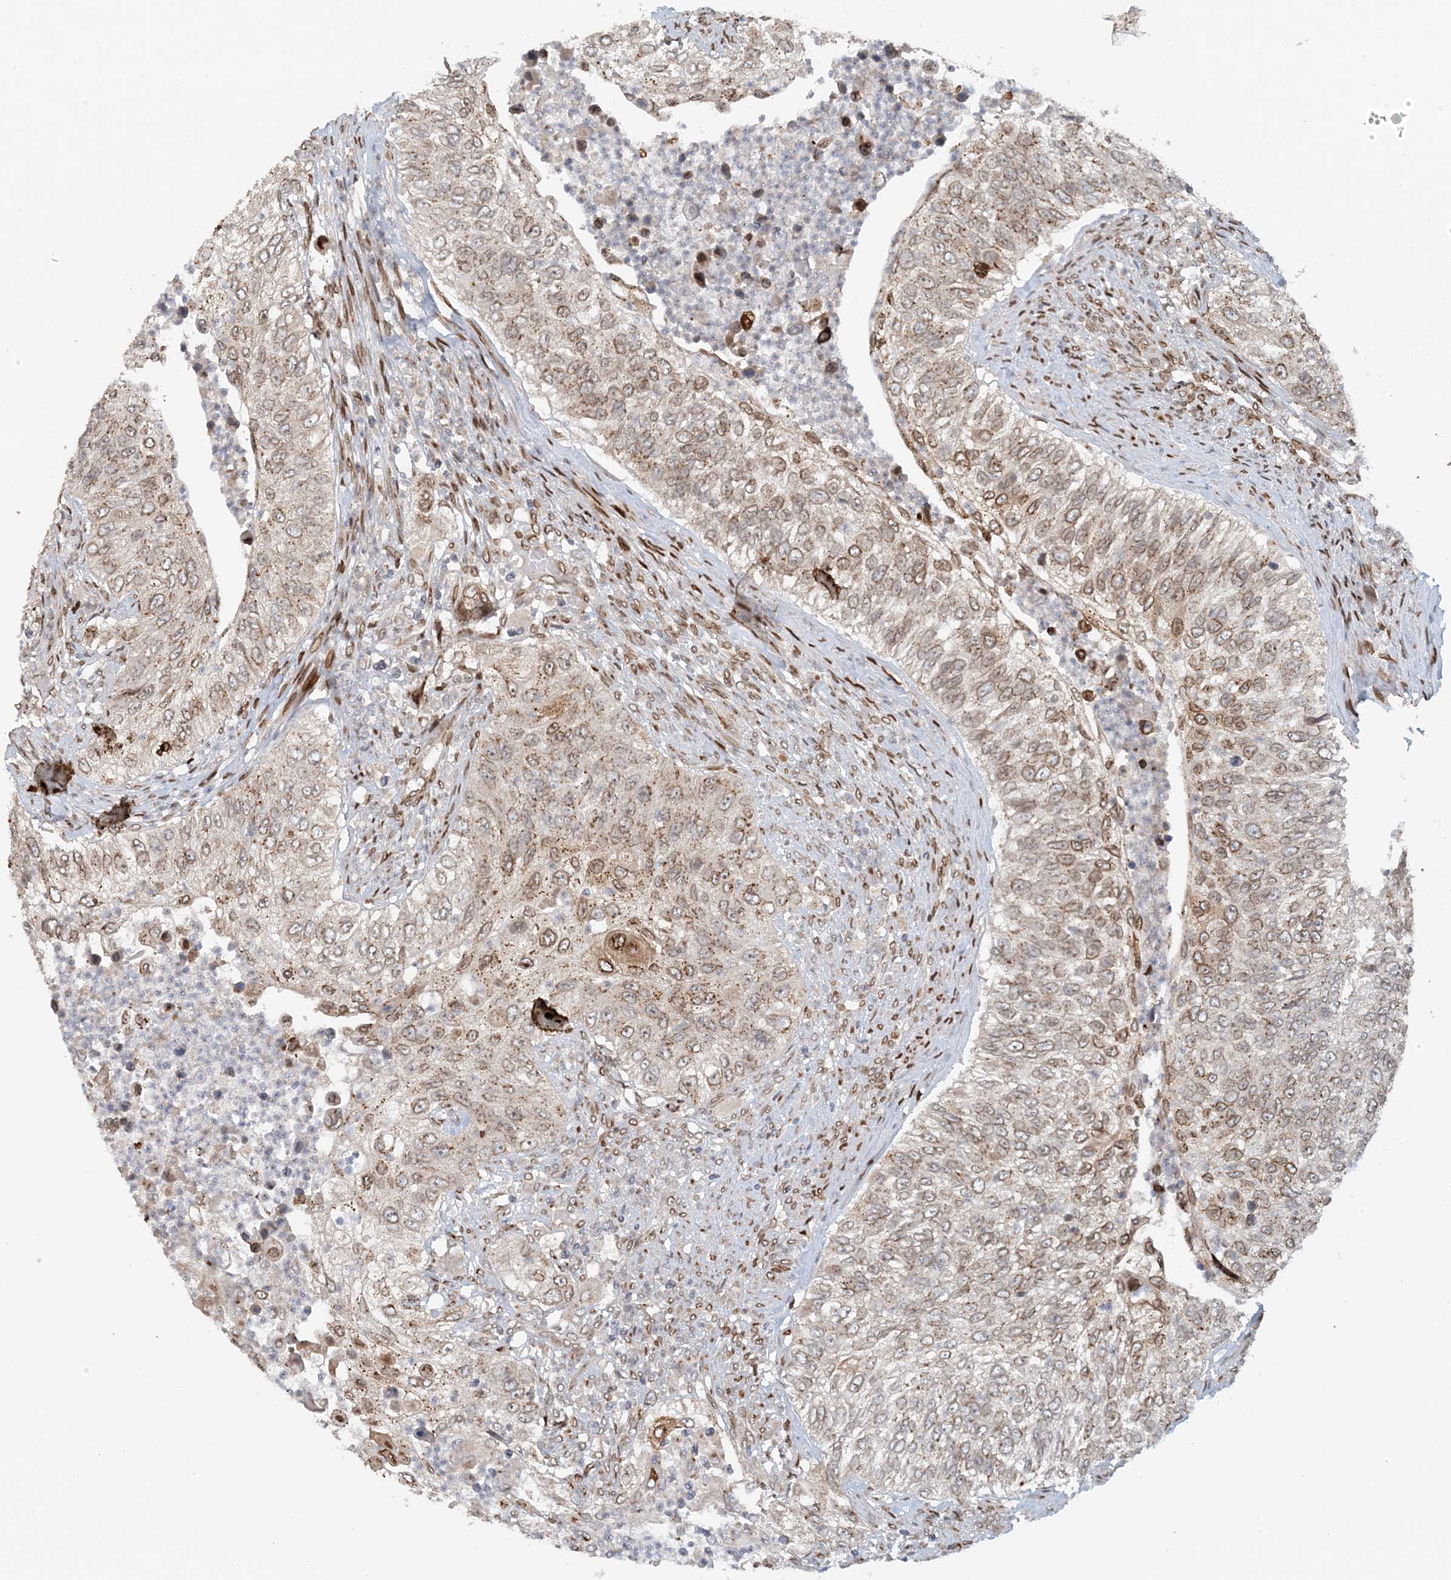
{"staining": {"intensity": "moderate", "quantity": "25%-75%", "location": "cytoplasmic/membranous"}, "tissue": "urothelial cancer", "cell_type": "Tumor cells", "image_type": "cancer", "snomed": [{"axis": "morphology", "description": "Urothelial carcinoma, High grade"}, {"axis": "topography", "description": "Urinary bladder"}], "caption": "IHC image of urothelial cancer stained for a protein (brown), which demonstrates medium levels of moderate cytoplasmic/membranous positivity in approximately 25%-75% of tumor cells.", "gene": "SLC35A2", "patient": {"sex": "female", "age": 60}}